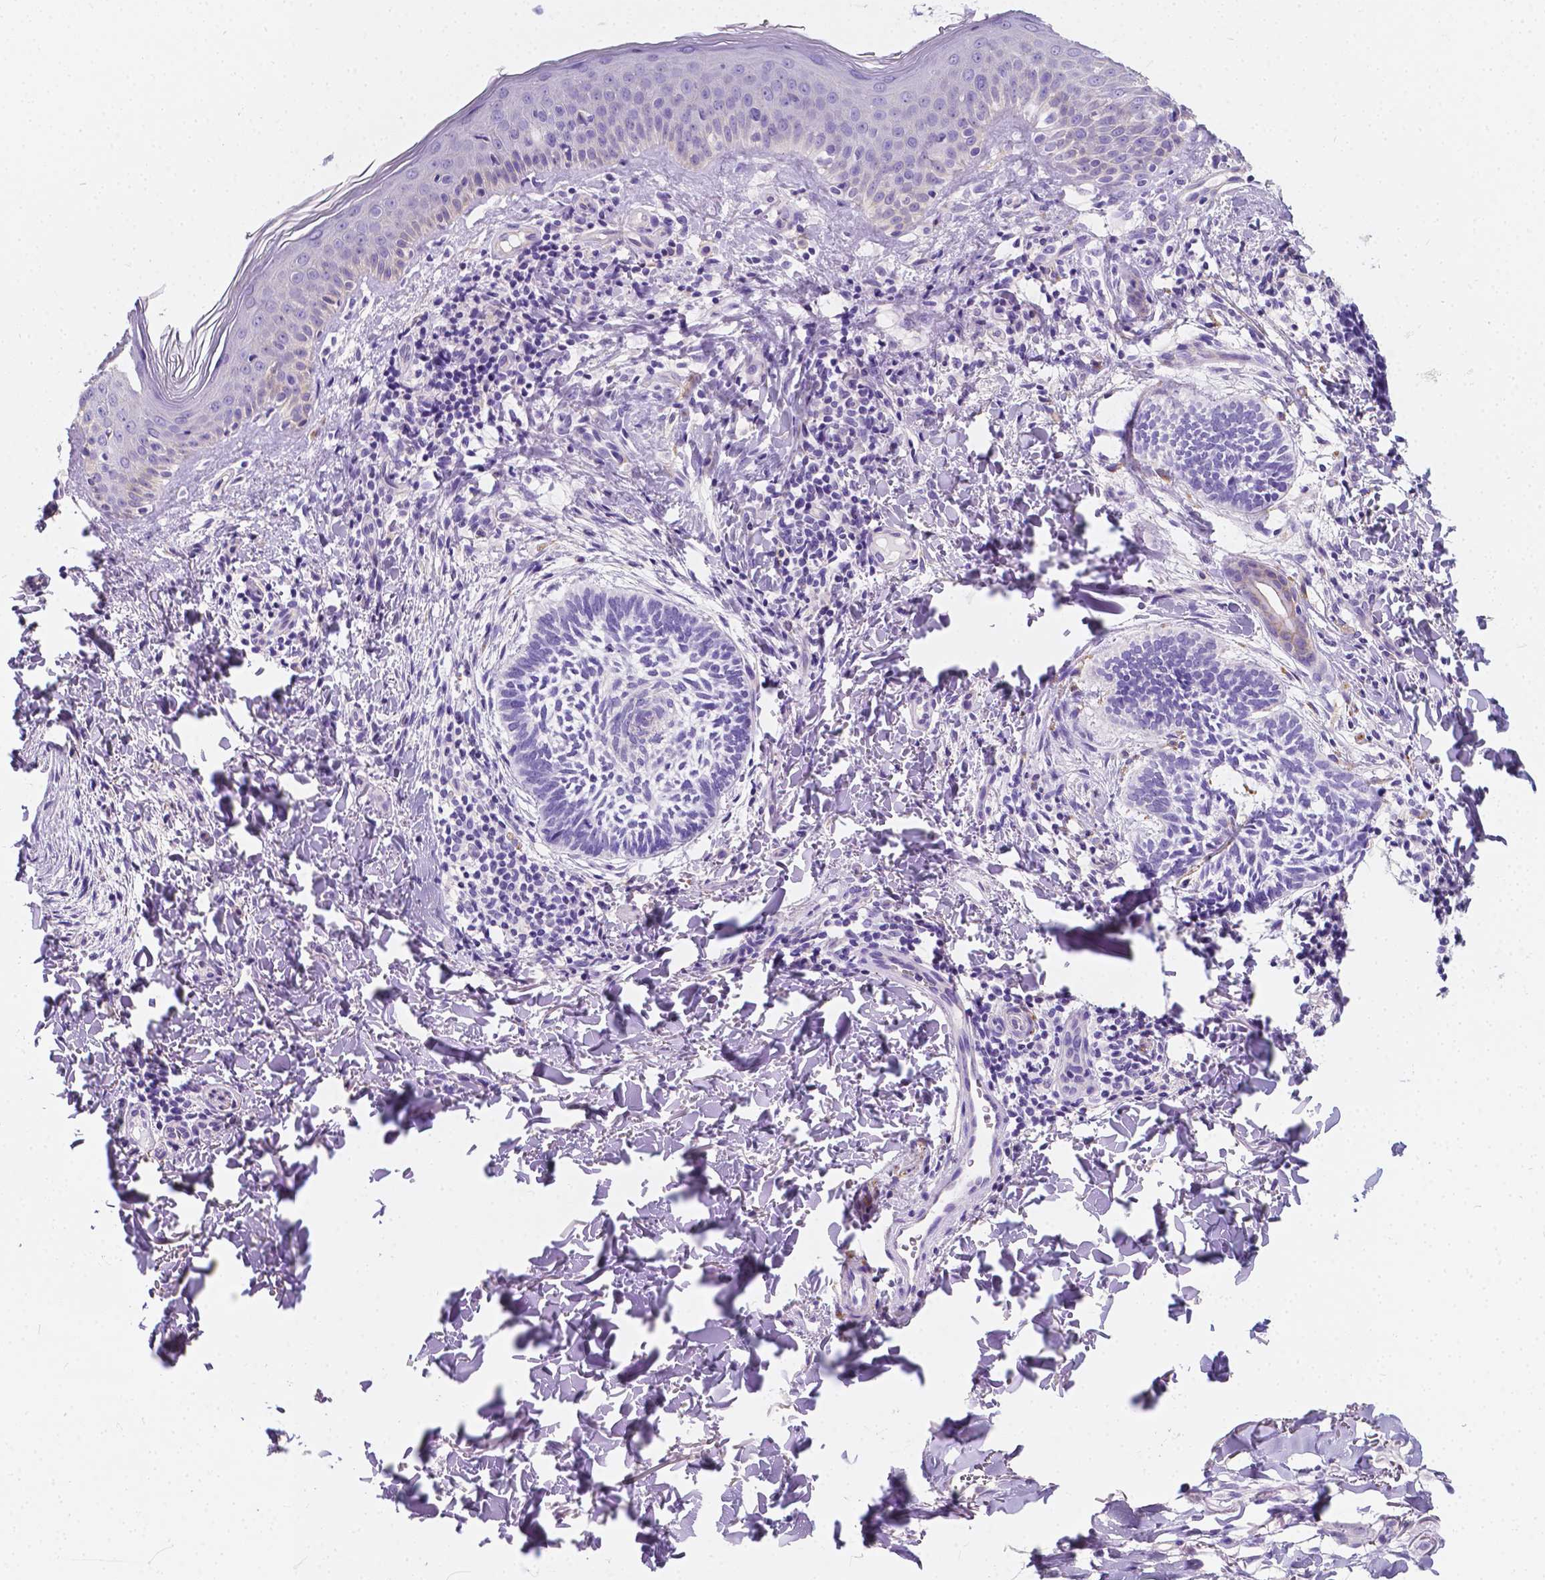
{"staining": {"intensity": "negative", "quantity": "none", "location": "none"}, "tissue": "skin cancer", "cell_type": "Tumor cells", "image_type": "cancer", "snomed": [{"axis": "morphology", "description": "Normal tissue, NOS"}, {"axis": "morphology", "description": "Basal cell carcinoma"}, {"axis": "topography", "description": "Skin"}], "caption": "The micrograph reveals no significant expression in tumor cells of basal cell carcinoma (skin).", "gene": "GNAO1", "patient": {"sex": "male", "age": 46}}